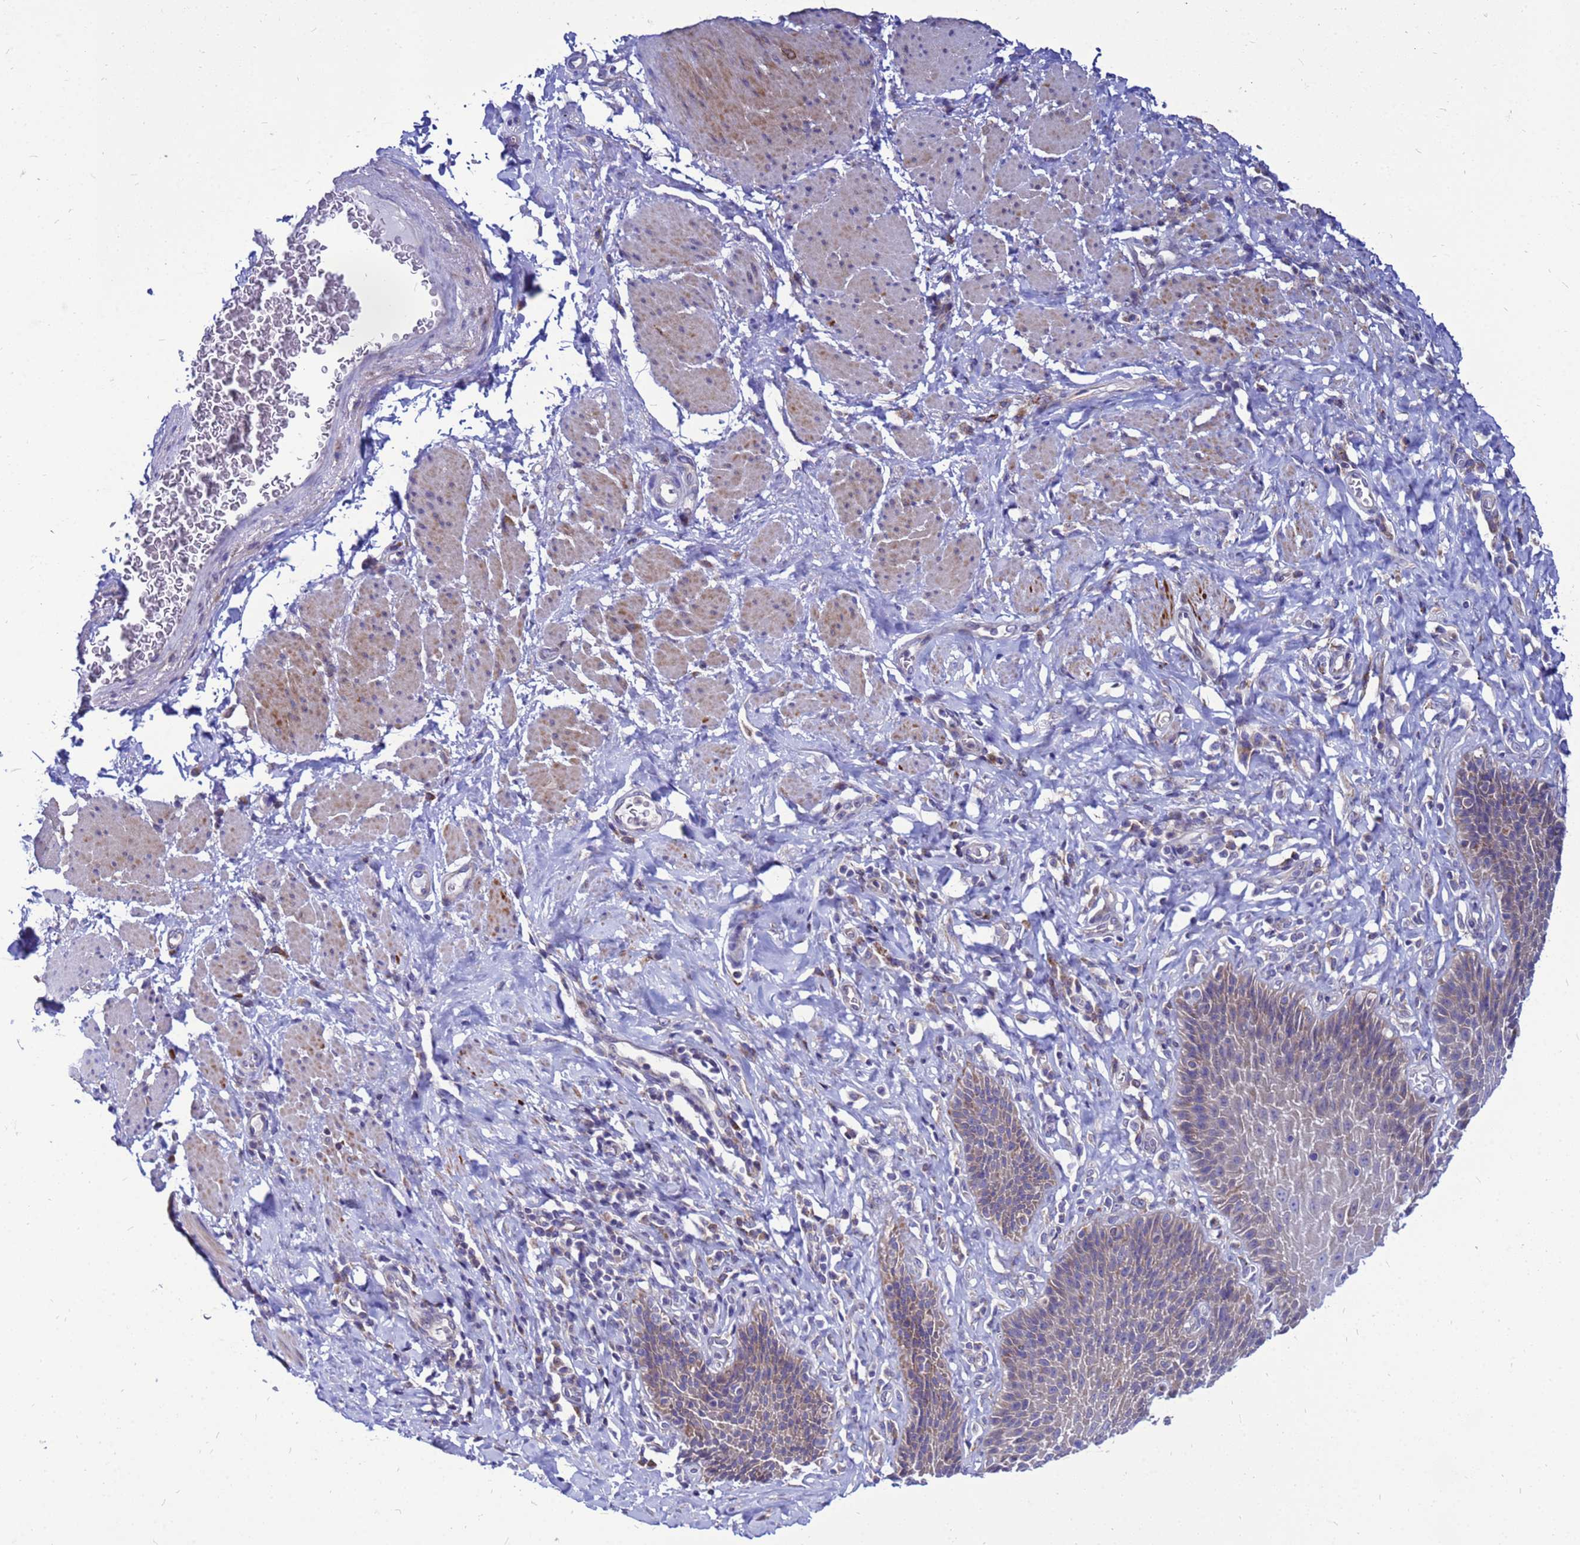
{"staining": {"intensity": "weak", "quantity": "<25%", "location": "cytoplasmic/membranous"}, "tissue": "esophagus", "cell_type": "Squamous epithelial cells", "image_type": "normal", "snomed": [{"axis": "morphology", "description": "Normal tissue, NOS"}, {"axis": "topography", "description": "Esophagus"}], "caption": "Immunohistochemistry (IHC) image of benign esophagus stained for a protein (brown), which reveals no positivity in squamous epithelial cells. The staining is performed using DAB (3,3'-diaminobenzidine) brown chromogen with nuclei counter-stained in using hematoxylin.", "gene": "FHIP1A", "patient": {"sex": "female", "age": 61}}